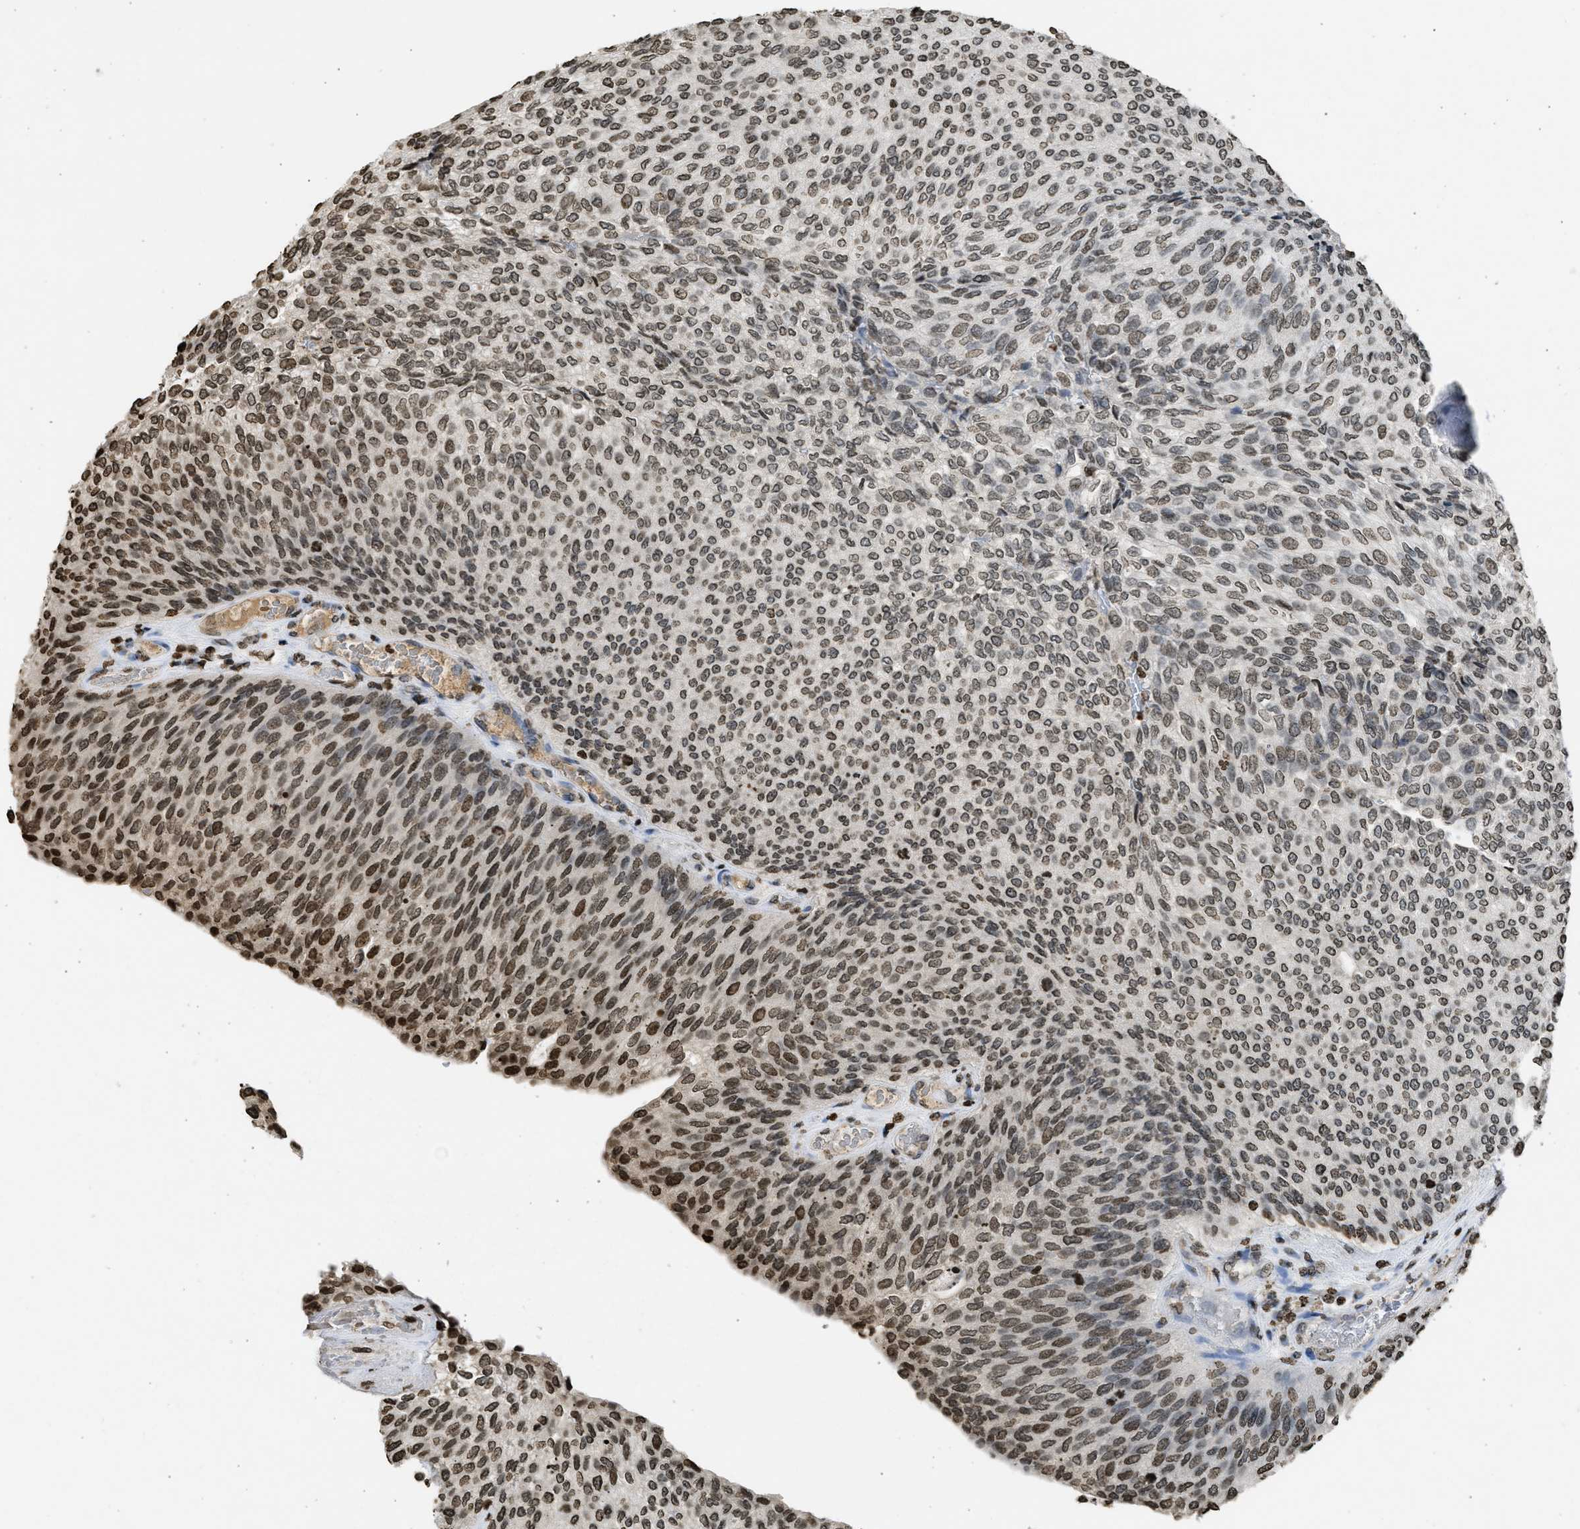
{"staining": {"intensity": "moderate", "quantity": ">75%", "location": "nuclear"}, "tissue": "urothelial cancer", "cell_type": "Tumor cells", "image_type": "cancer", "snomed": [{"axis": "morphology", "description": "Urothelial carcinoma, Low grade"}, {"axis": "topography", "description": "Urinary bladder"}], "caption": "A micrograph showing moderate nuclear expression in about >75% of tumor cells in urothelial cancer, as visualized by brown immunohistochemical staining.", "gene": "RRAGC", "patient": {"sex": "female", "age": 79}}